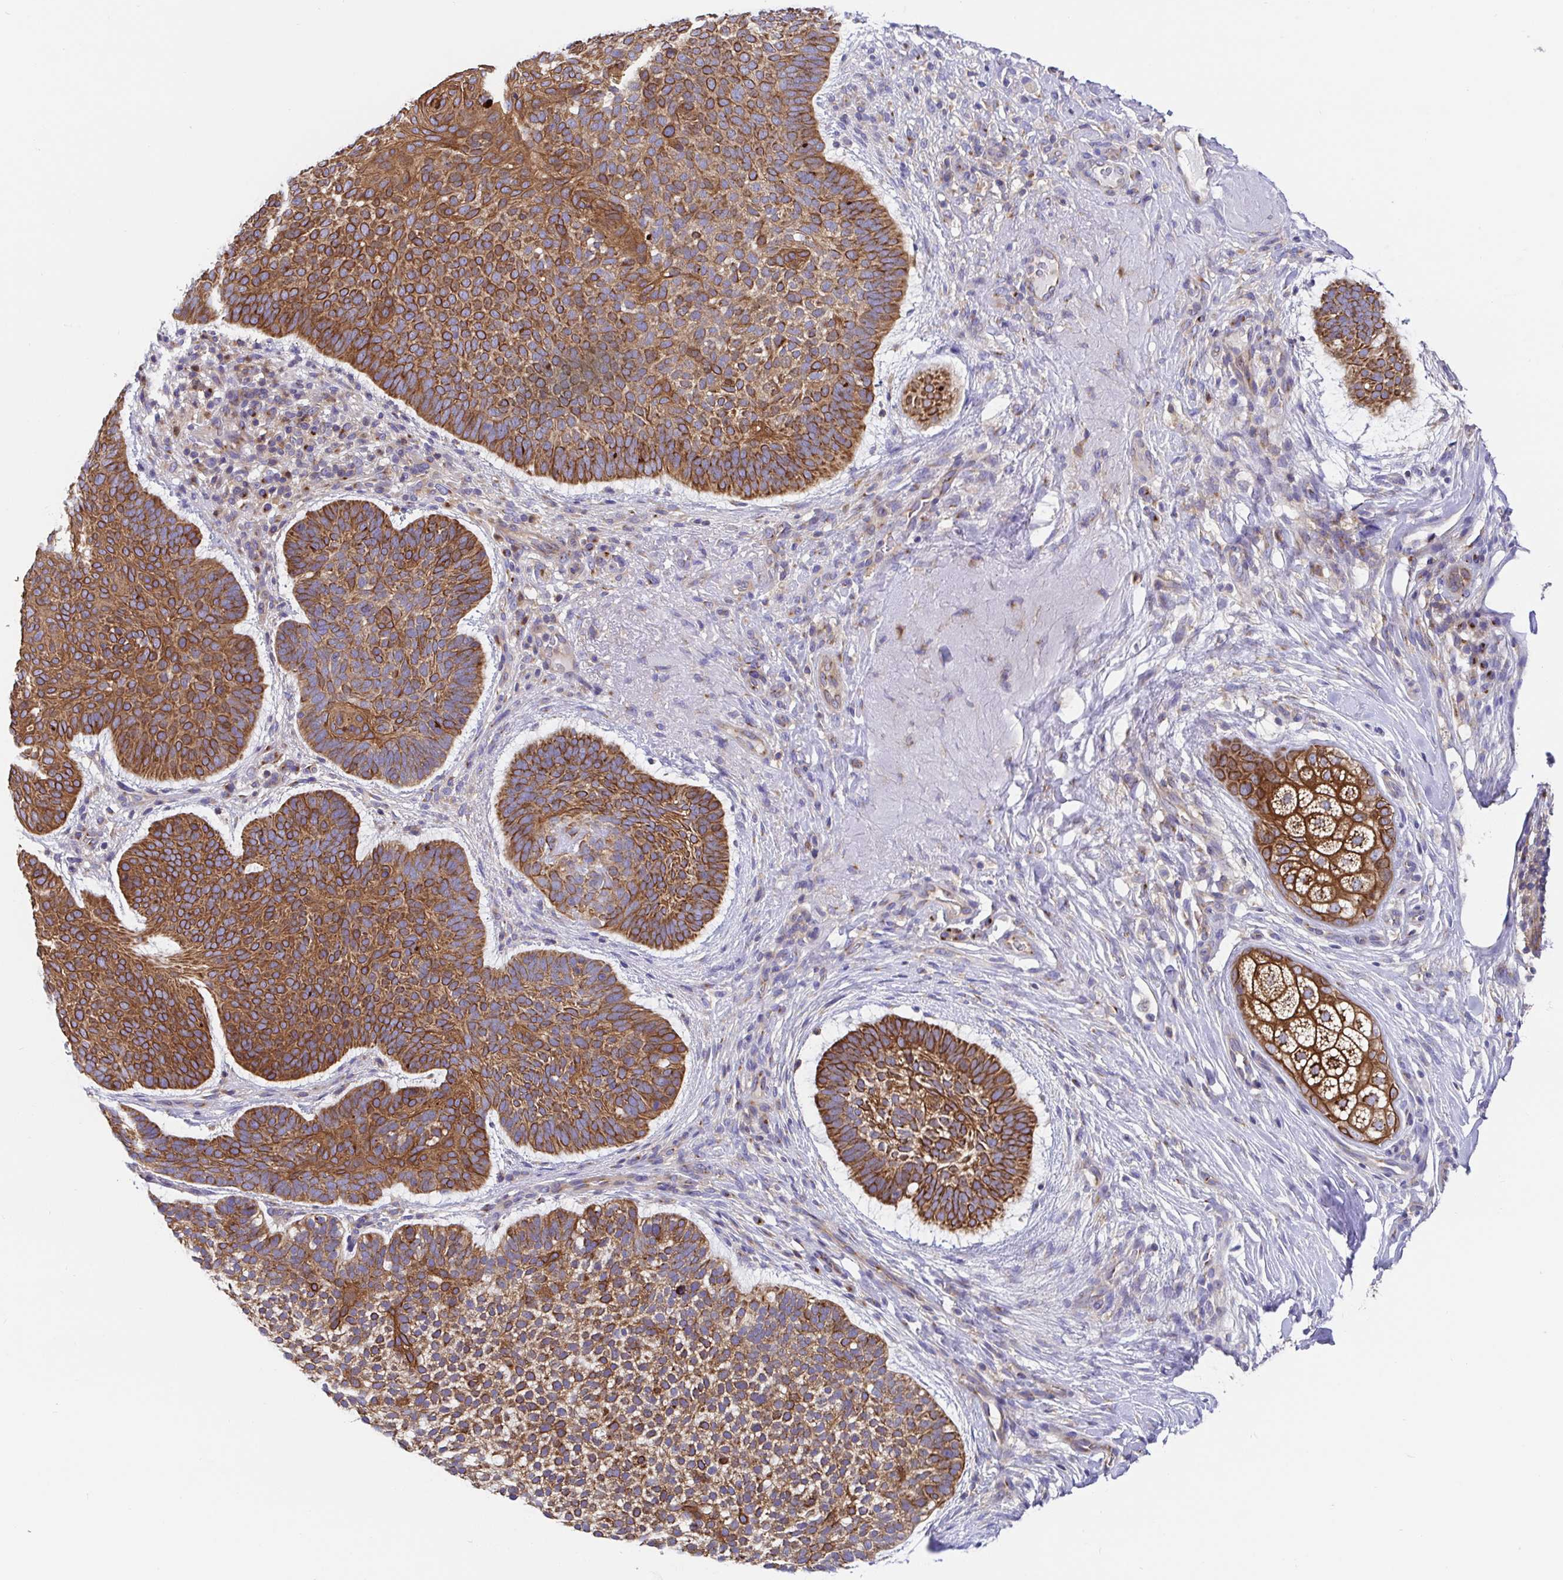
{"staining": {"intensity": "strong", "quantity": ">75%", "location": "cytoplasmic/membranous"}, "tissue": "skin cancer", "cell_type": "Tumor cells", "image_type": "cancer", "snomed": [{"axis": "morphology", "description": "Basal cell carcinoma"}, {"axis": "topography", "description": "Skin"}, {"axis": "topography", "description": "Skin of face"}], "caption": "Skin basal cell carcinoma stained for a protein shows strong cytoplasmic/membranous positivity in tumor cells. (Brightfield microscopy of DAB IHC at high magnification).", "gene": "GOLGA1", "patient": {"sex": "male", "age": 73}}